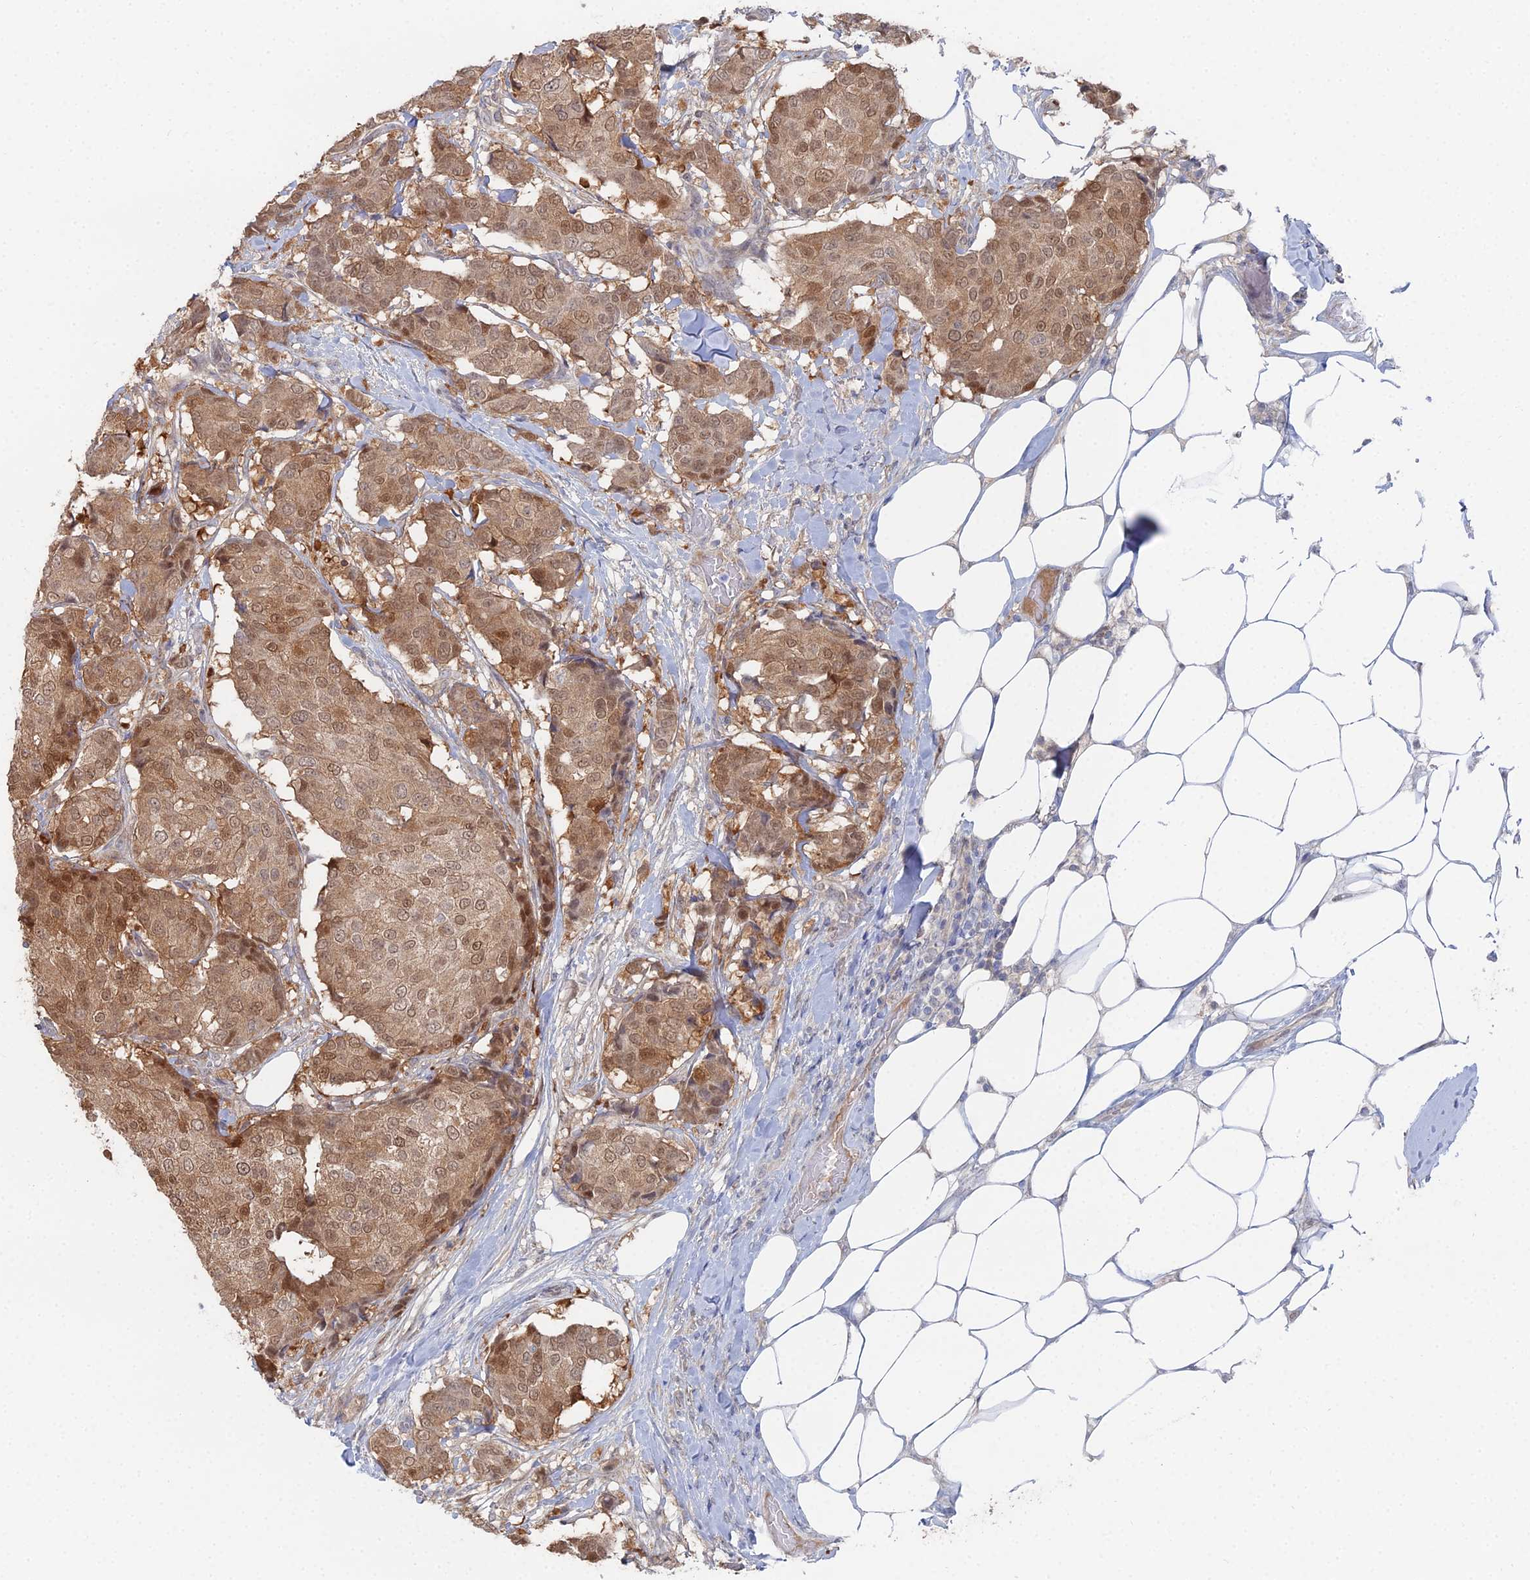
{"staining": {"intensity": "moderate", "quantity": ">75%", "location": "cytoplasmic/membranous,nuclear"}, "tissue": "breast cancer", "cell_type": "Tumor cells", "image_type": "cancer", "snomed": [{"axis": "morphology", "description": "Duct carcinoma"}, {"axis": "topography", "description": "Breast"}], "caption": "Protein staining demonstrates moderate cytoplasmic/membranous and nuclear staining in about >75% of tumor cells in breast intraductal carcinoma.", "gene": "THAP4", "patient": {"sex": "female", "age": 75}}